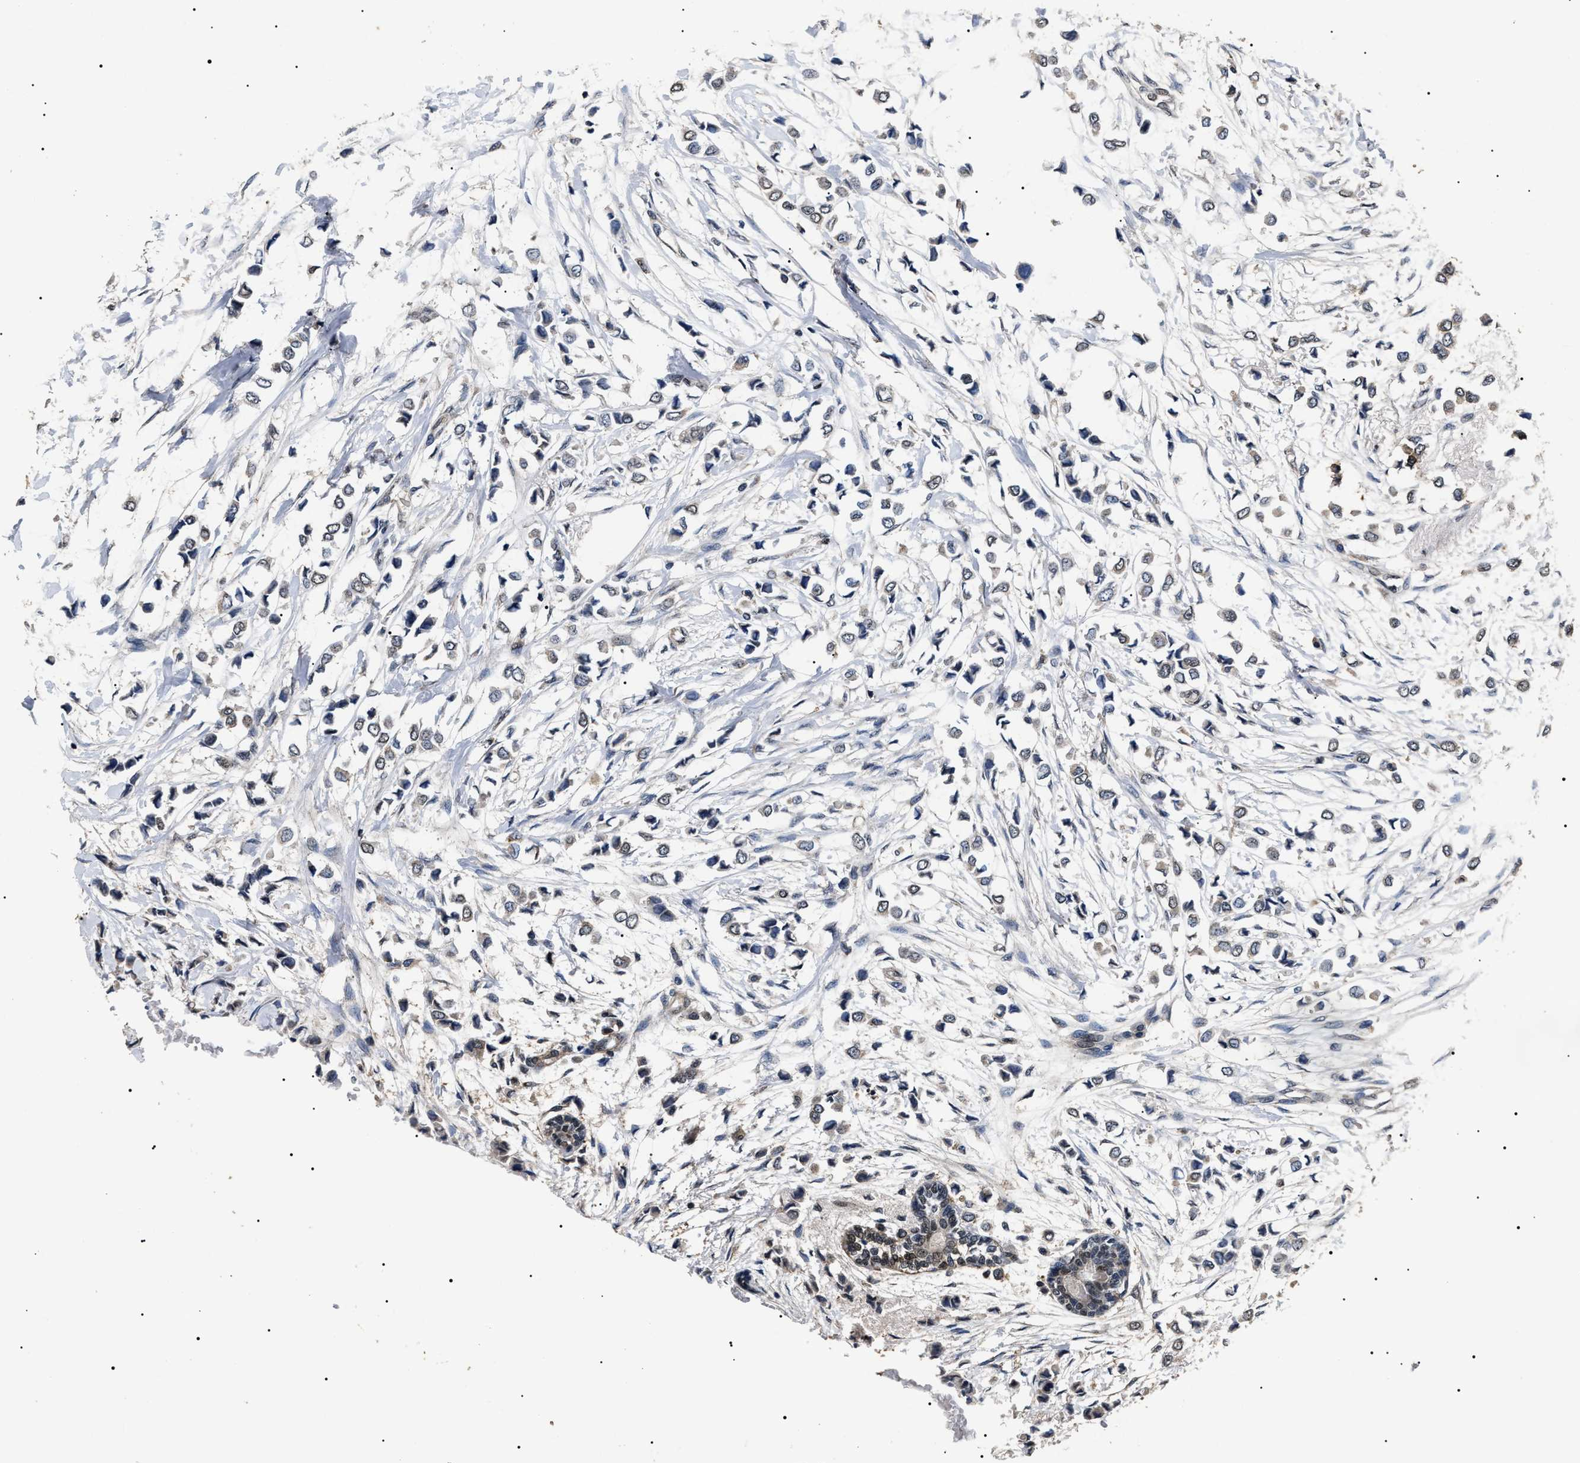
{"staining": {"intensity": "weak", "quantity": "<25%", "location": "cytoplasmic/membranous,nuclear"}, "tissue": "breast cancer", "cell_type": "Tumor cells", "image_type": "cancer", "snomed": [{"axis": "morphology", "description": "Lobular carcinoma"}, {"axis": "topography", "description": "Breast"}], "caption": "Immunohistochemical staining of human breast lobular carcinoma displays no significant positivity in tumor cells.", "gene": "ANP32E", "patient": {"sex": "female", "age": 51}}